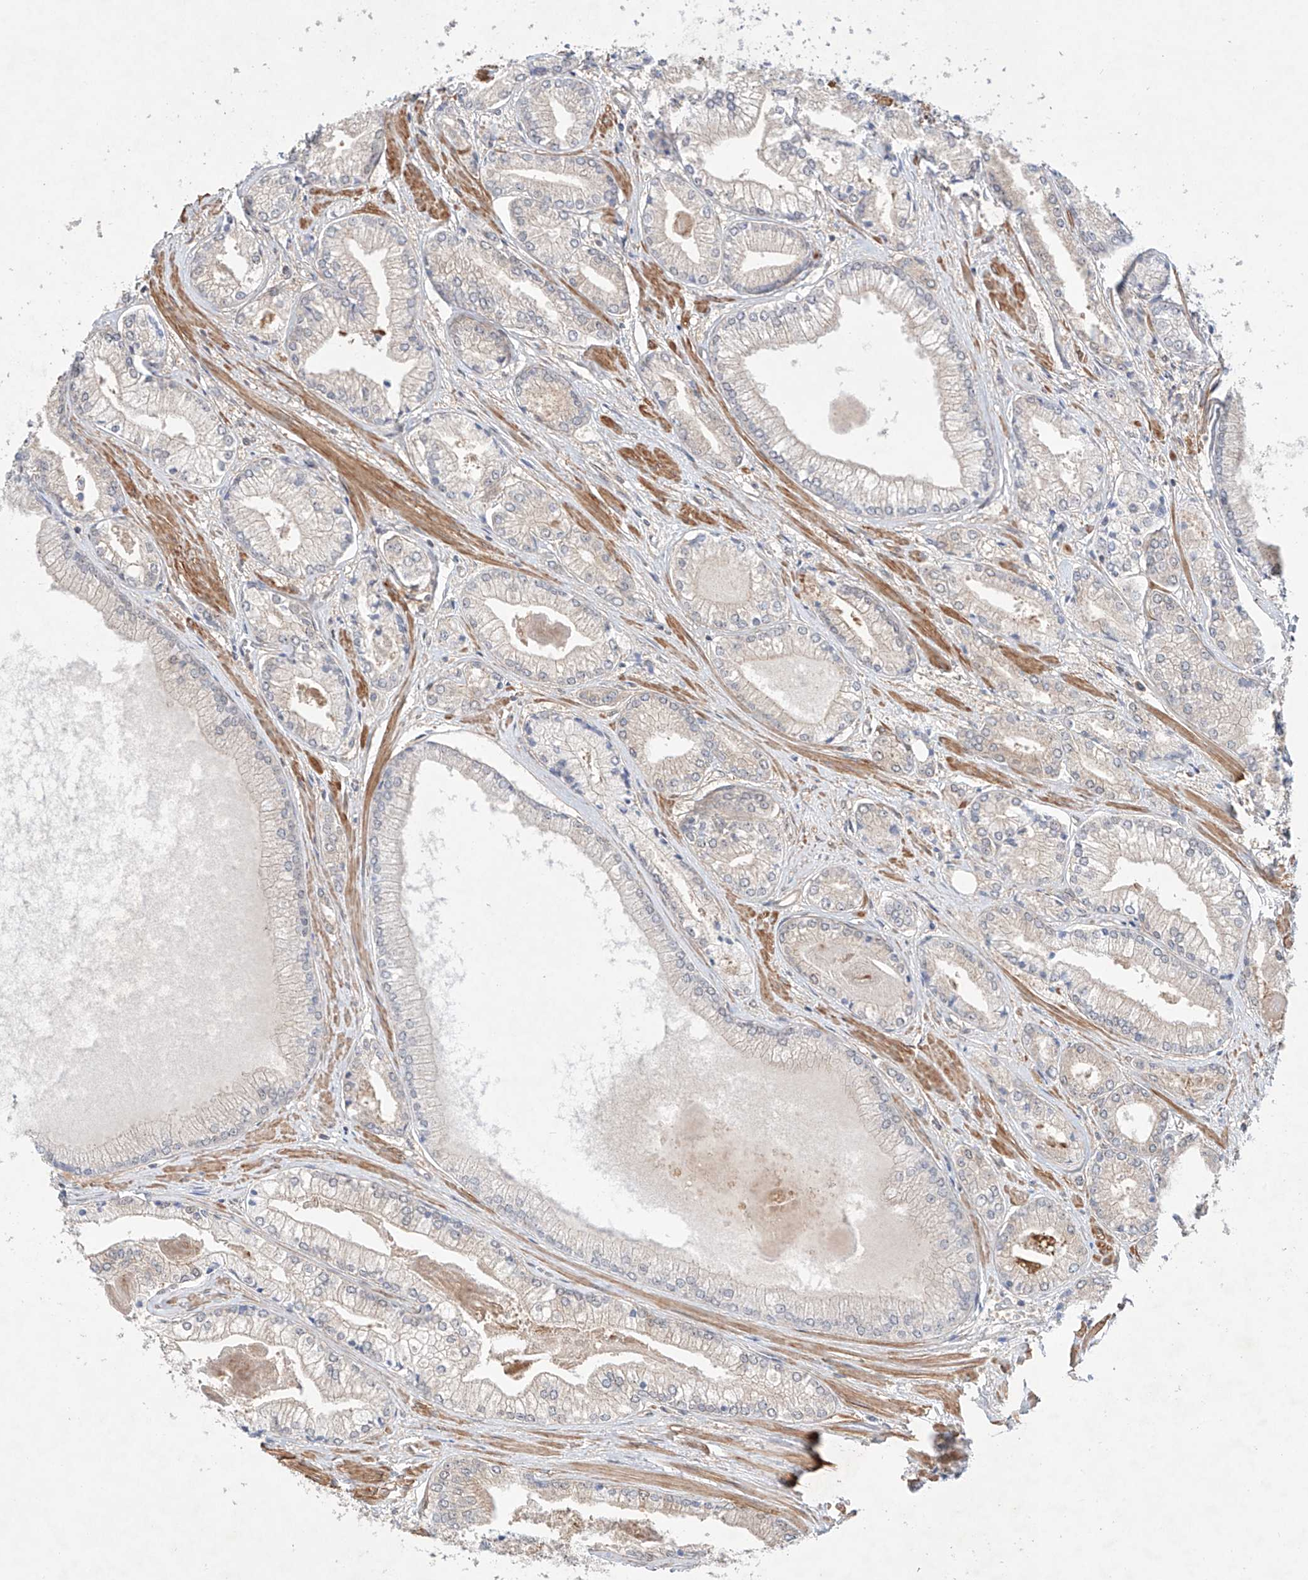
{"staining": {"intensity": "negative", "quantity": "none", "location": "none"}, "tissue": "prostate cancer", "cell_type": "Tumor cells", "image_type": "cancer", "snomed": [{"axis": "morphology", "description": "Adenocarcinoma, Low grade"}, {"axis": "topography", "description": "Prostate"}], "caption": "IHC of human prostate adenocarcinoma (low-grade) demonstrates no expression in tumor cells. (Immunohistochemistry (ihc), brightfield microscopy, high magnification).", "gene": "TSR2", "patient": {"sex": "male", "age": 60}}